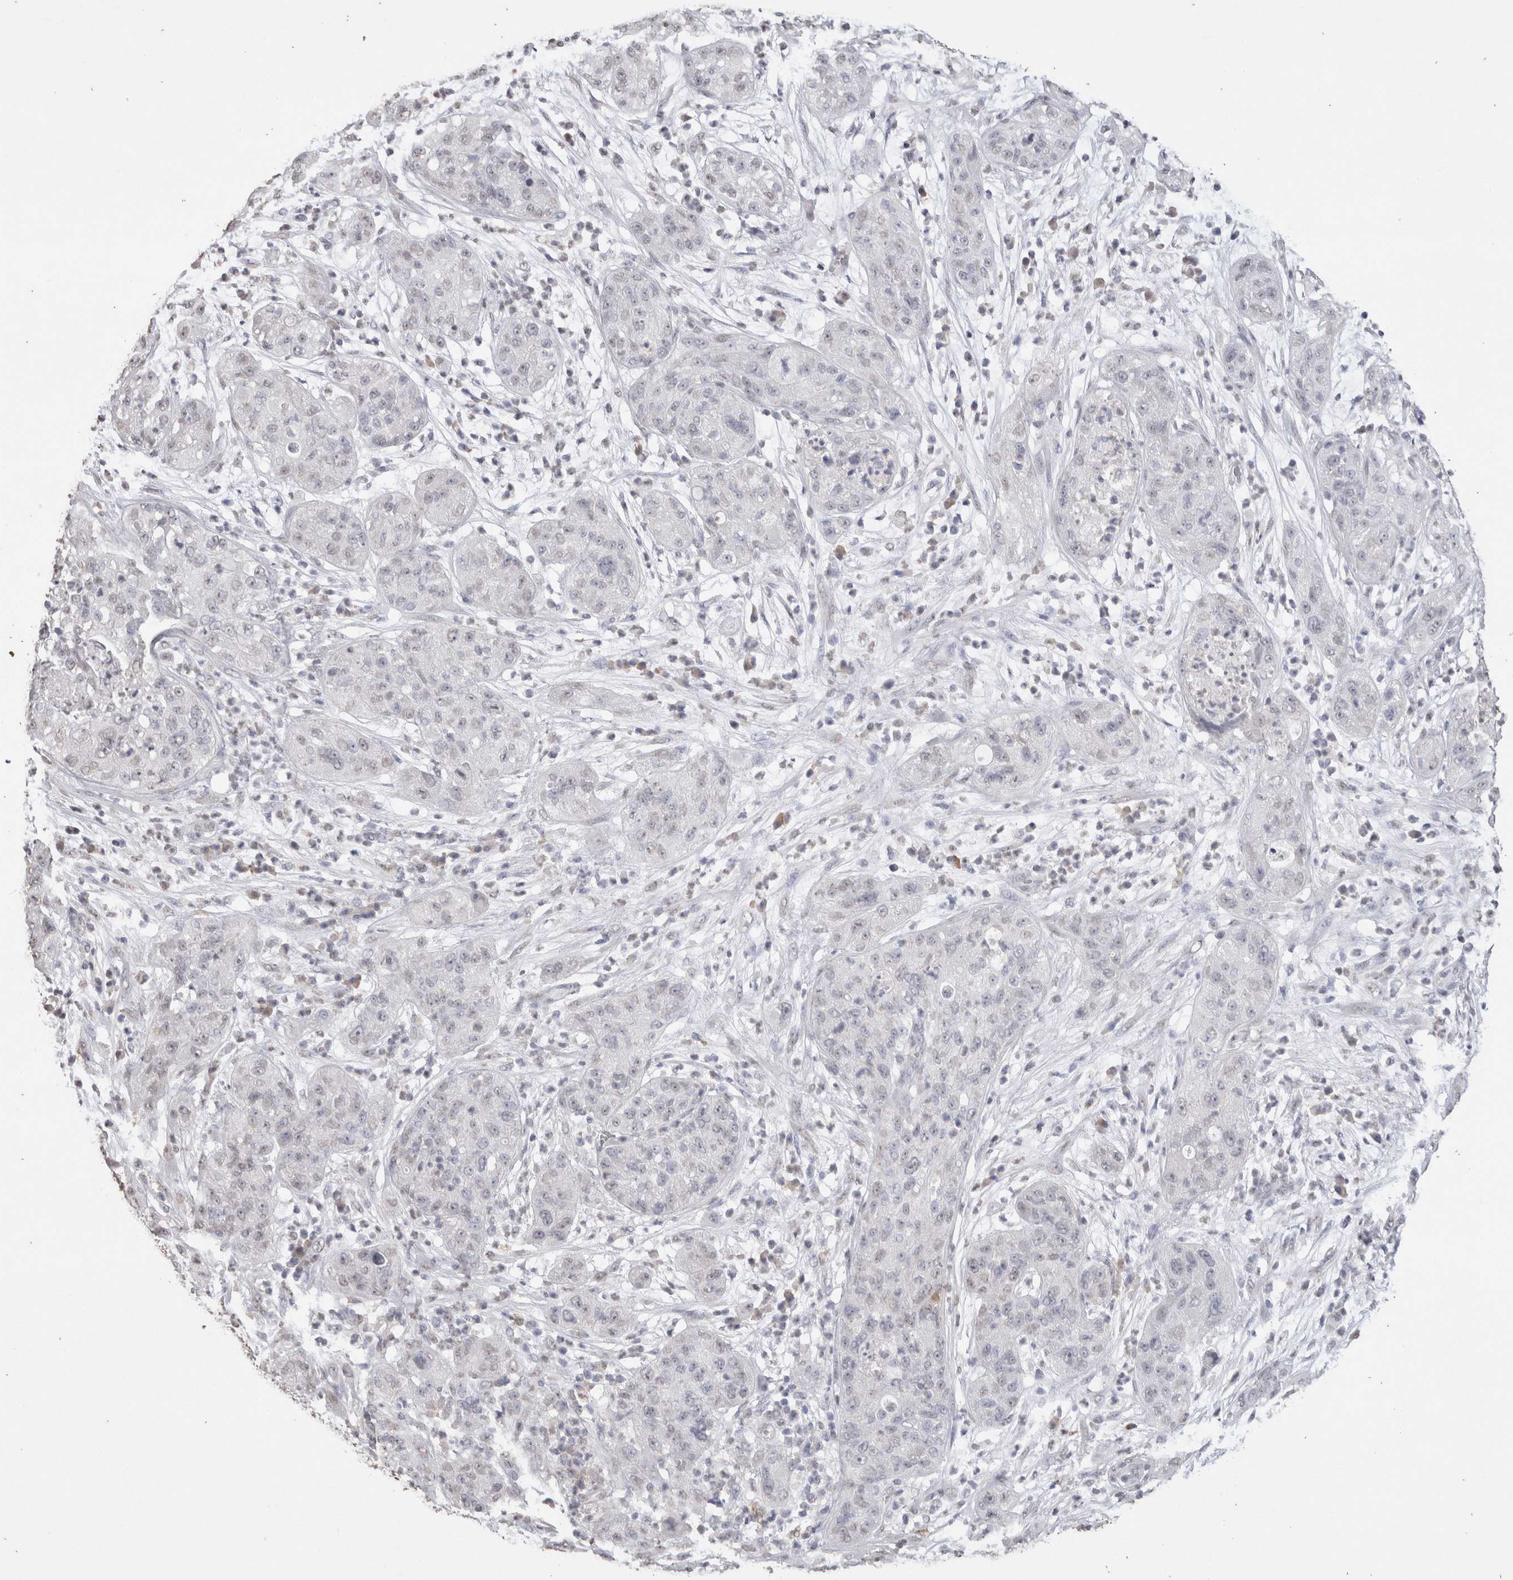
{"staining": {"intensity": "negative", "quantity": "none", "location": "none"}, "tissue": "pancreatic cancer", "cell_type": "Tumor cells", "image_type": "cancer", "snomed": [{"axis": "morphology", "description": "Adenocarcinoma, NOS"}, {"axis": "topography", "description": "Pancreas"}], "caption": "This is a histopathology image of immunohistochemistry staining of adenocarcinoma (pancreatic), which shows no positivity in tumor cells.", "gene": "LGALS2", "patient": {"sex": "female", "age": 78}}